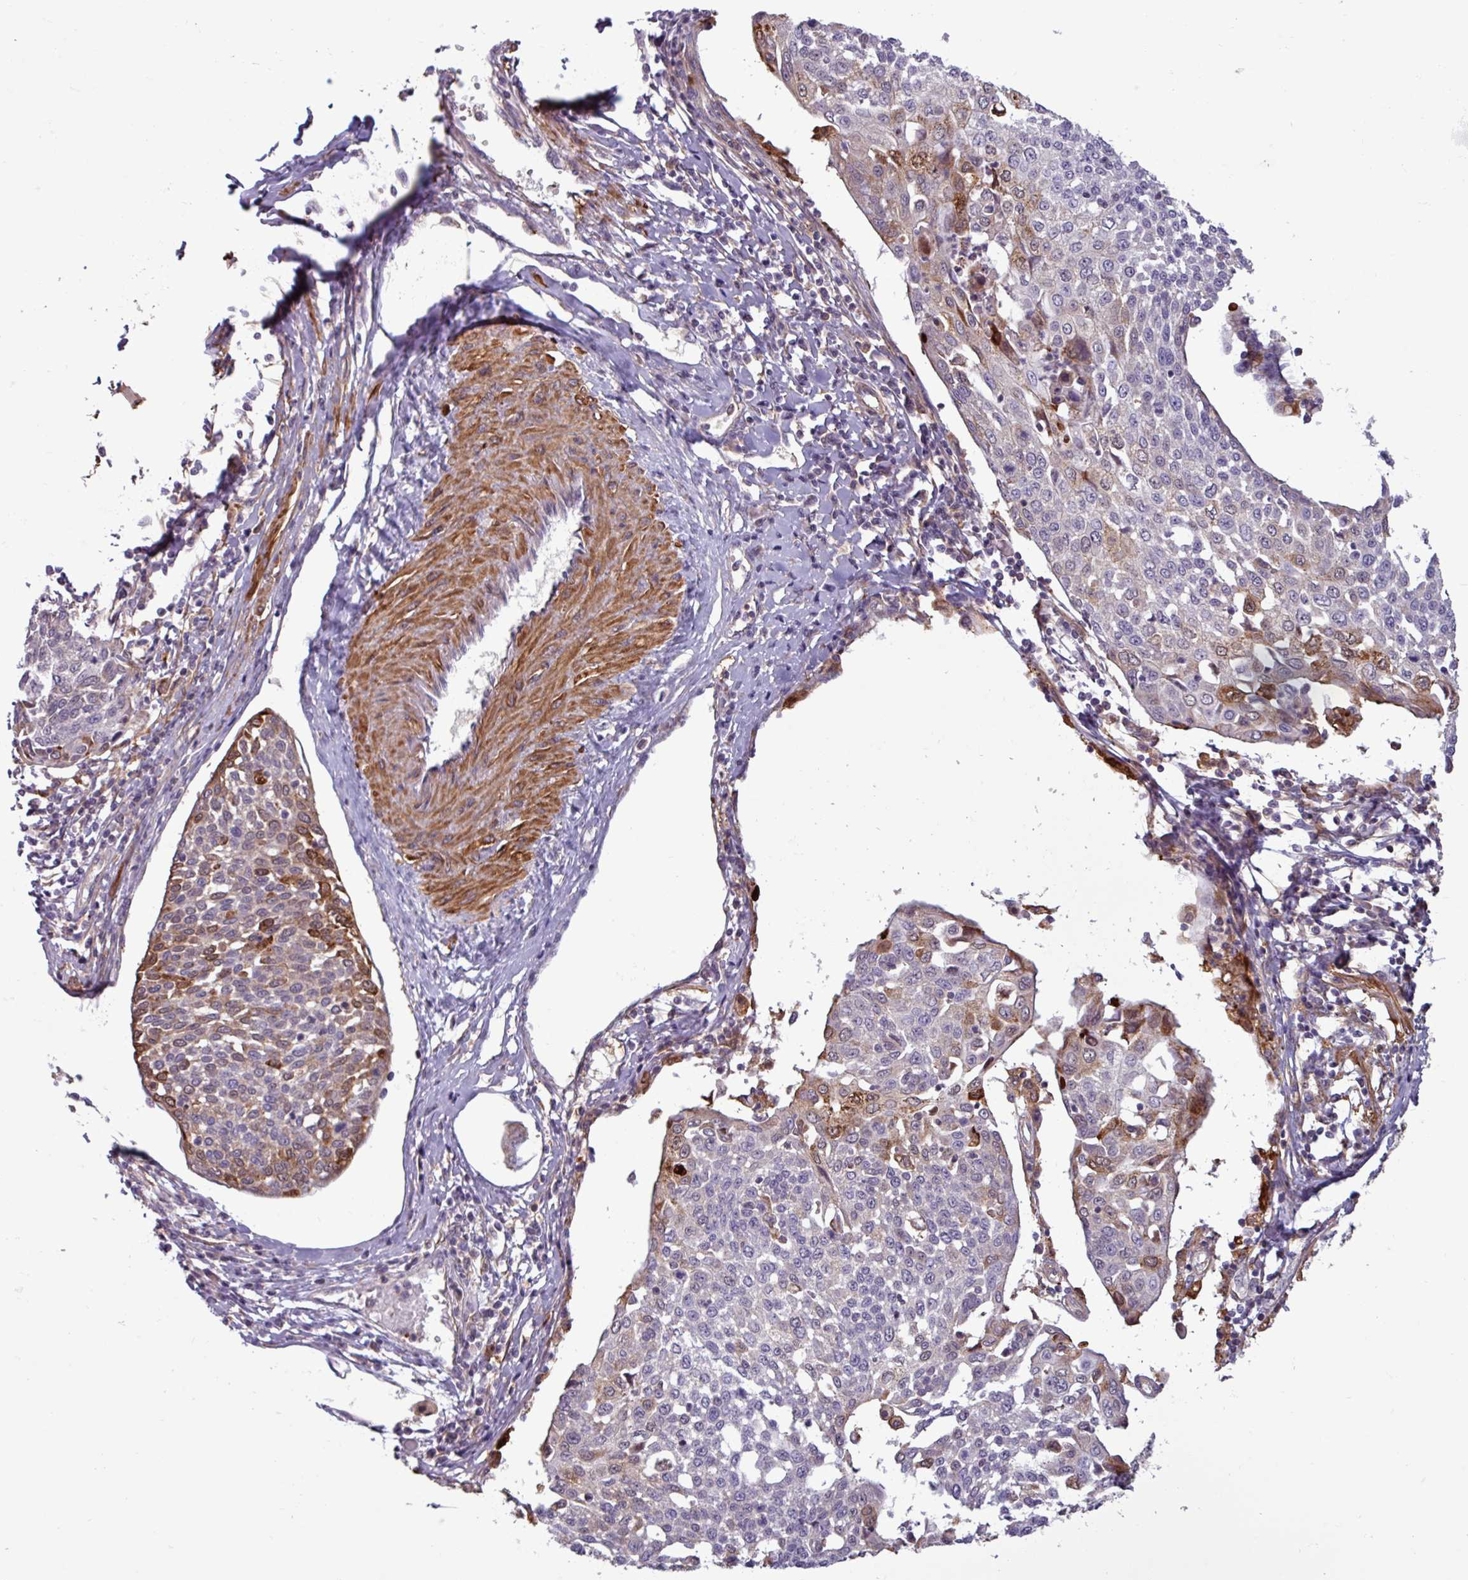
{"staining": {"intensity": "moderate", "quantity": "<25%", "location": "cytoplasmic/membranous"}, "tissue": "cervical cancer", "cell_type": "Tumor cells", "image_type": "cancer", "snomed": [{"axis": "morphology", "description": "Squamous cell carcinoma, NOS"}, {"axis": "topography", "description": "Cervix"}], "caption": "Immunohistochemical staining of human cervical cancer demonstrates low levels of moderate cytoplasmic/membranous protein expression in approximately <25% of tumor cells. Nuclei are stained in blue.", "gene": "PCED1A", "patient": {"sex": "female", "age": 34}}